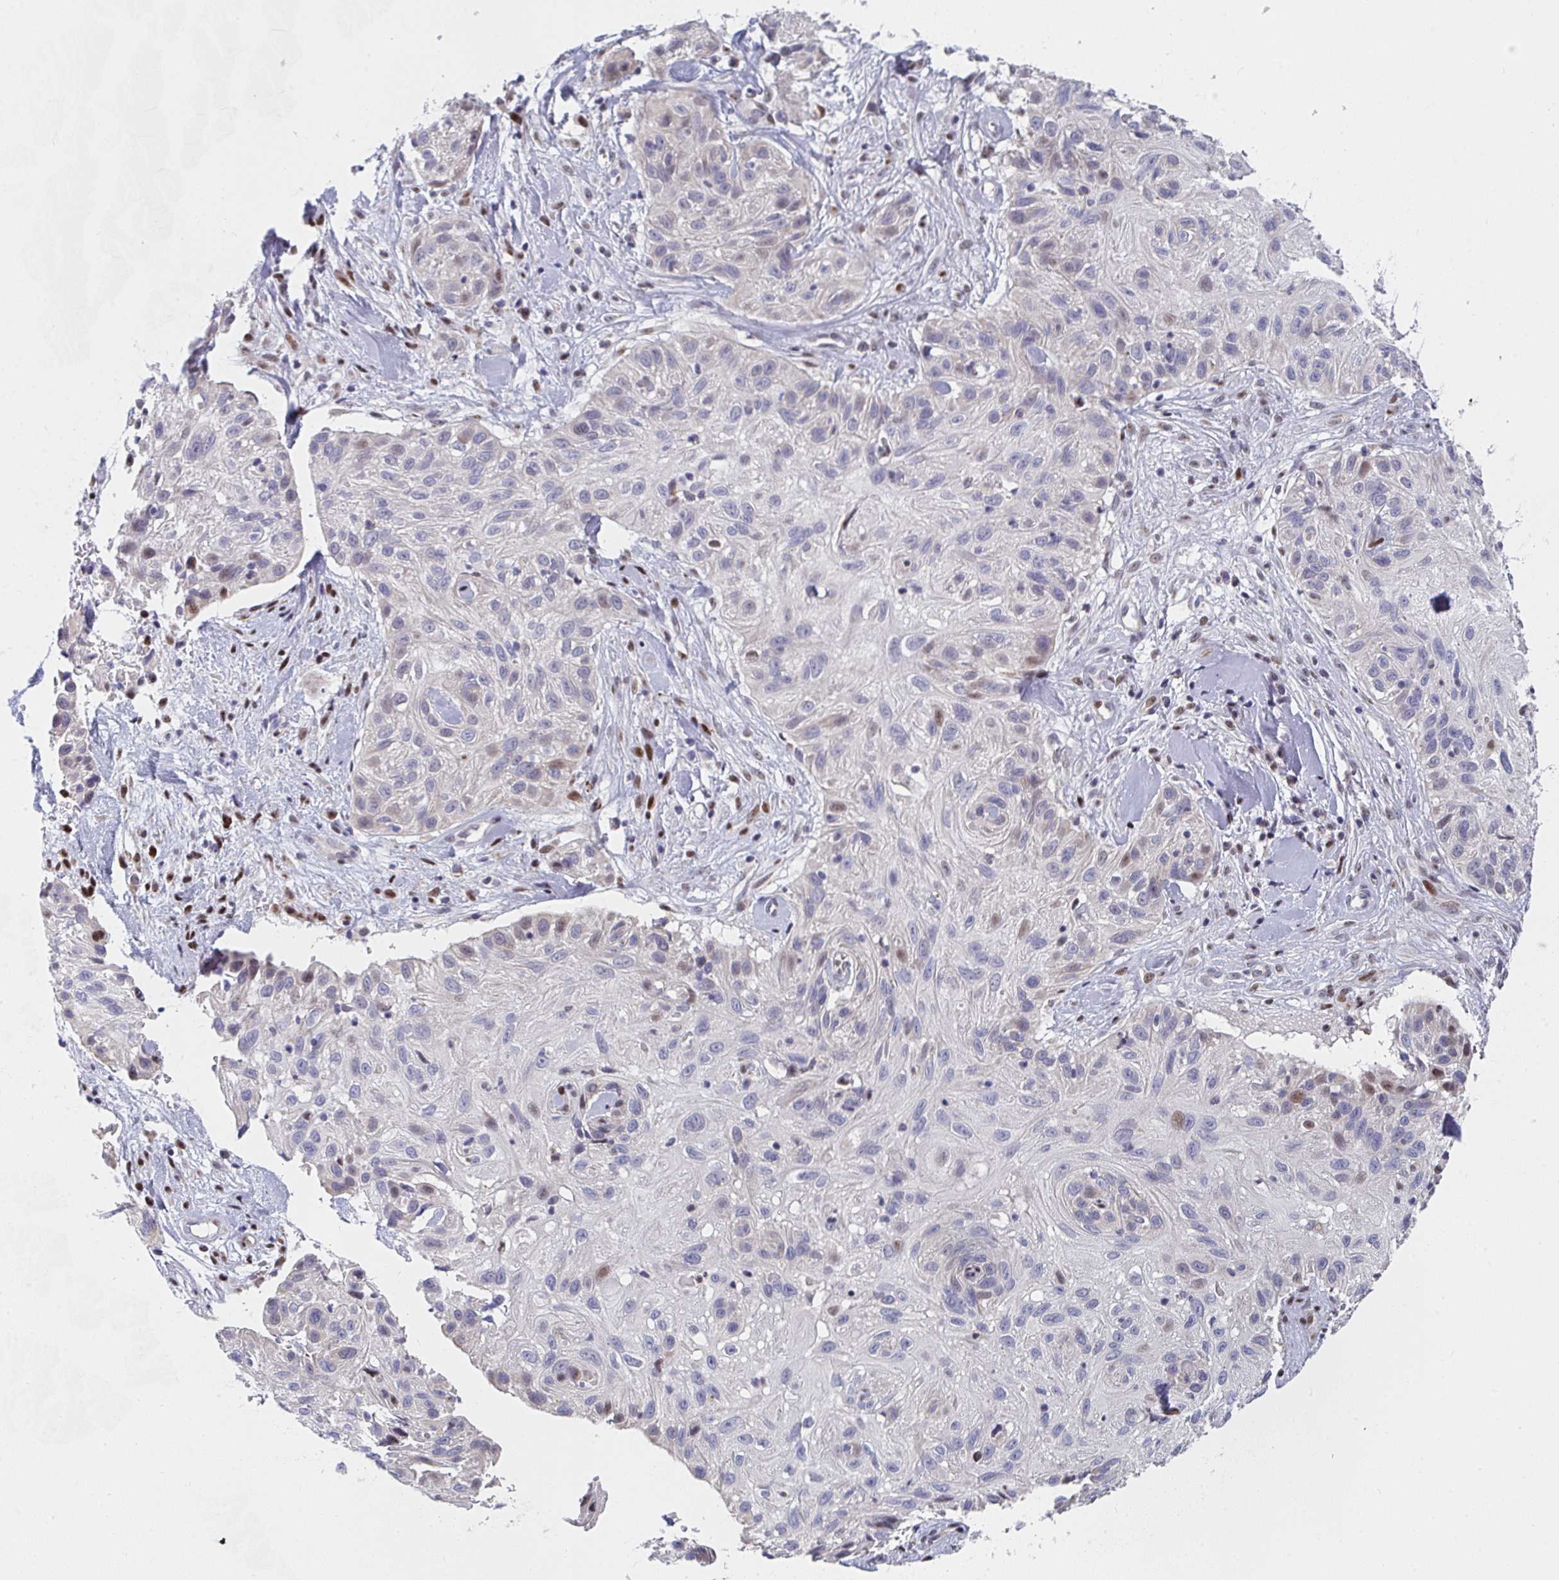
{"staining": {"intensity": "moderate", "quantity": "<25%", "location": "nuclear"}, "tissue": "skin cancer", "cell_type": "Tumor cells", "image_type": "cancer", "snomed": [{"axis": "morphology", "description": "Squamous cell carcinoma, NOS"}, {"axis": "topography", "description": "Skin"}], "caption": "Approximately <25% of tumor cells in skin cancer display moderate nuclear protein staining as visualized by brown immunohistochemical staining.", "gene": "ZIC3", "patient": {"sex": "male", "age": 82}}